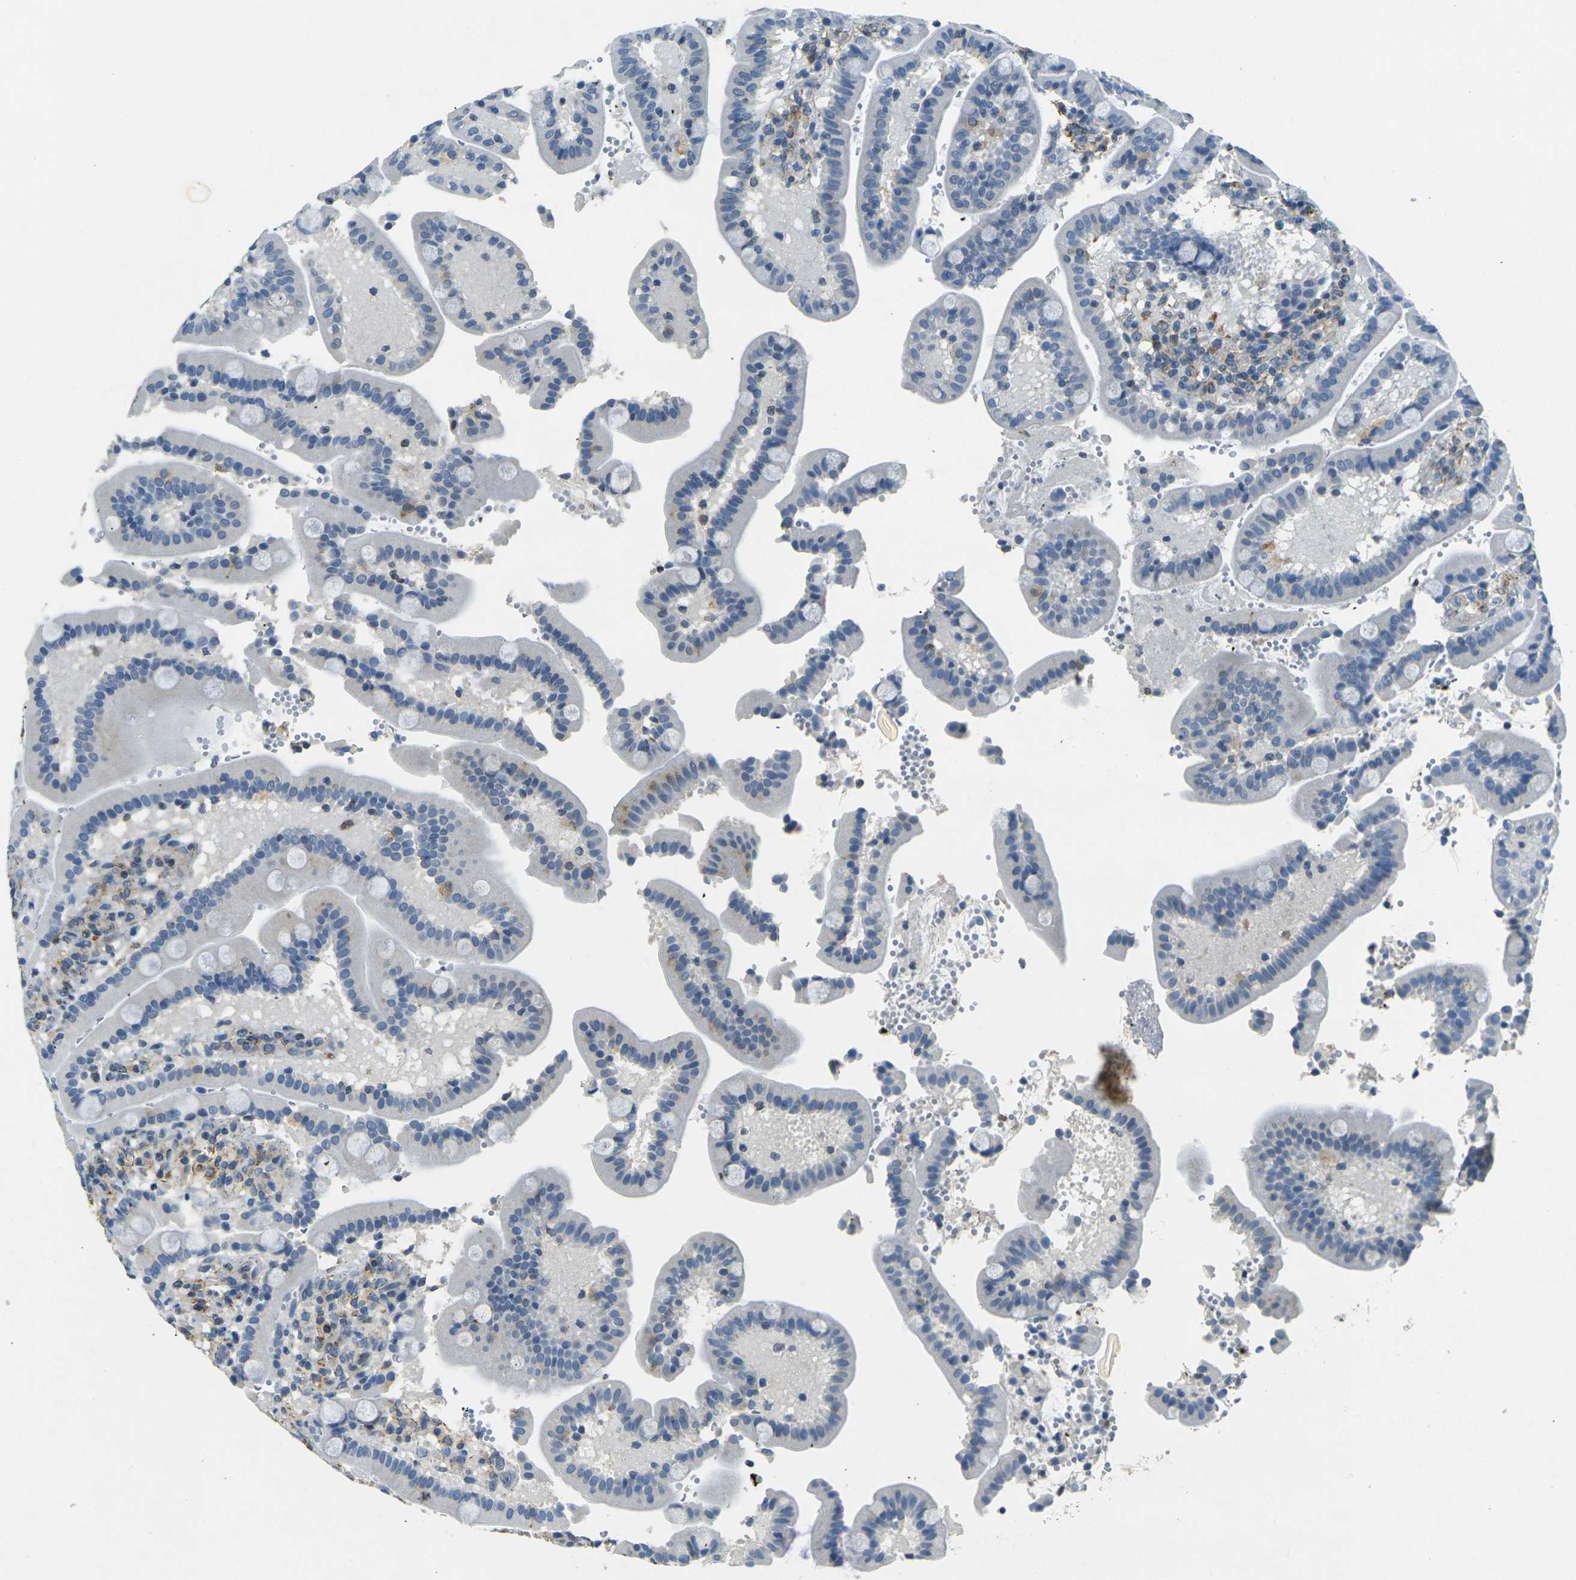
{"staining": {"intensity": "moderate", "quantity": "<25%", "location": "cytoplasmic/membranous"}, "tissue": "duodenum", "cell_type": "Glandular cells", "image_type": "normal", "snomed": [{"axis": "morphology", "description": "Normal tissue, NOS"}, {"axis": "topography", "description": "Small intestine, NOS"}], "caption": "The micrograph shows staining of benign duodenum, revealing moderate cytoplasmic/membranous protein staining (brown color) within glandular cells. (Brightfield microscopy of DAB IHC at high magnification).", "gene": "SORT1", "patient": {"sex": "female", "age": 71}}